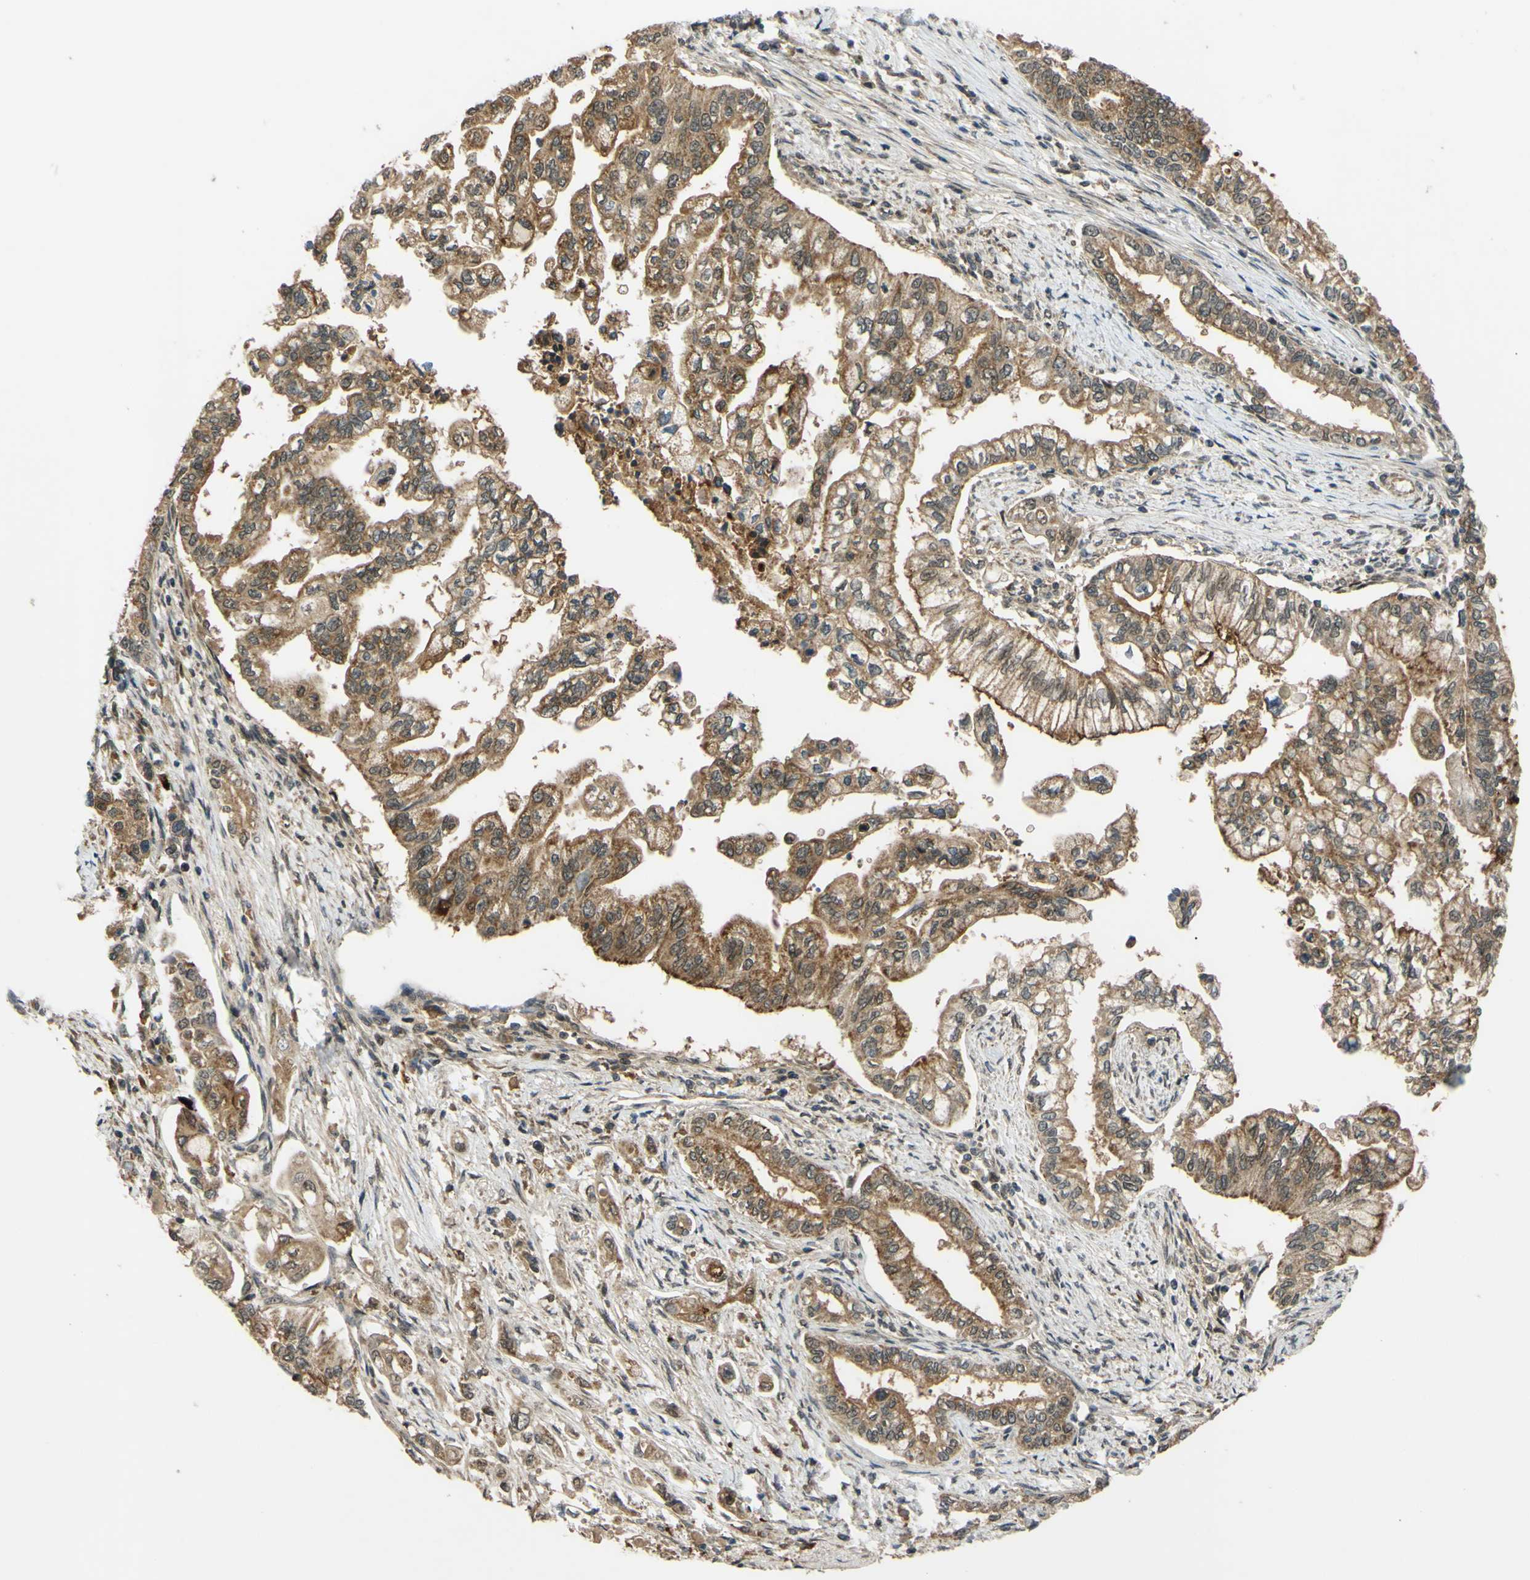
{"staining": {"intensity": "moderate", "quantity": ">75%", "location": "cytoplasmic/membranous"}, "tissue": "pancreatic cancer", "cell_type": "Tumor cells", "image_type": "cancer", "snomed": [{"axis": "morphology", "description": "Normal tissue, NOS"}, {"axis": "topography", "description": "Pancreas"}], "caption": "Moderate cytoplasmic/membranous protein staining is present in approximately >75% of tumor cells in pancreatic cancer. (IHC, brightfield microscopy, high magnification).", "gene": "ABCC8", "patient": {"sex": "male", "age": 42}}